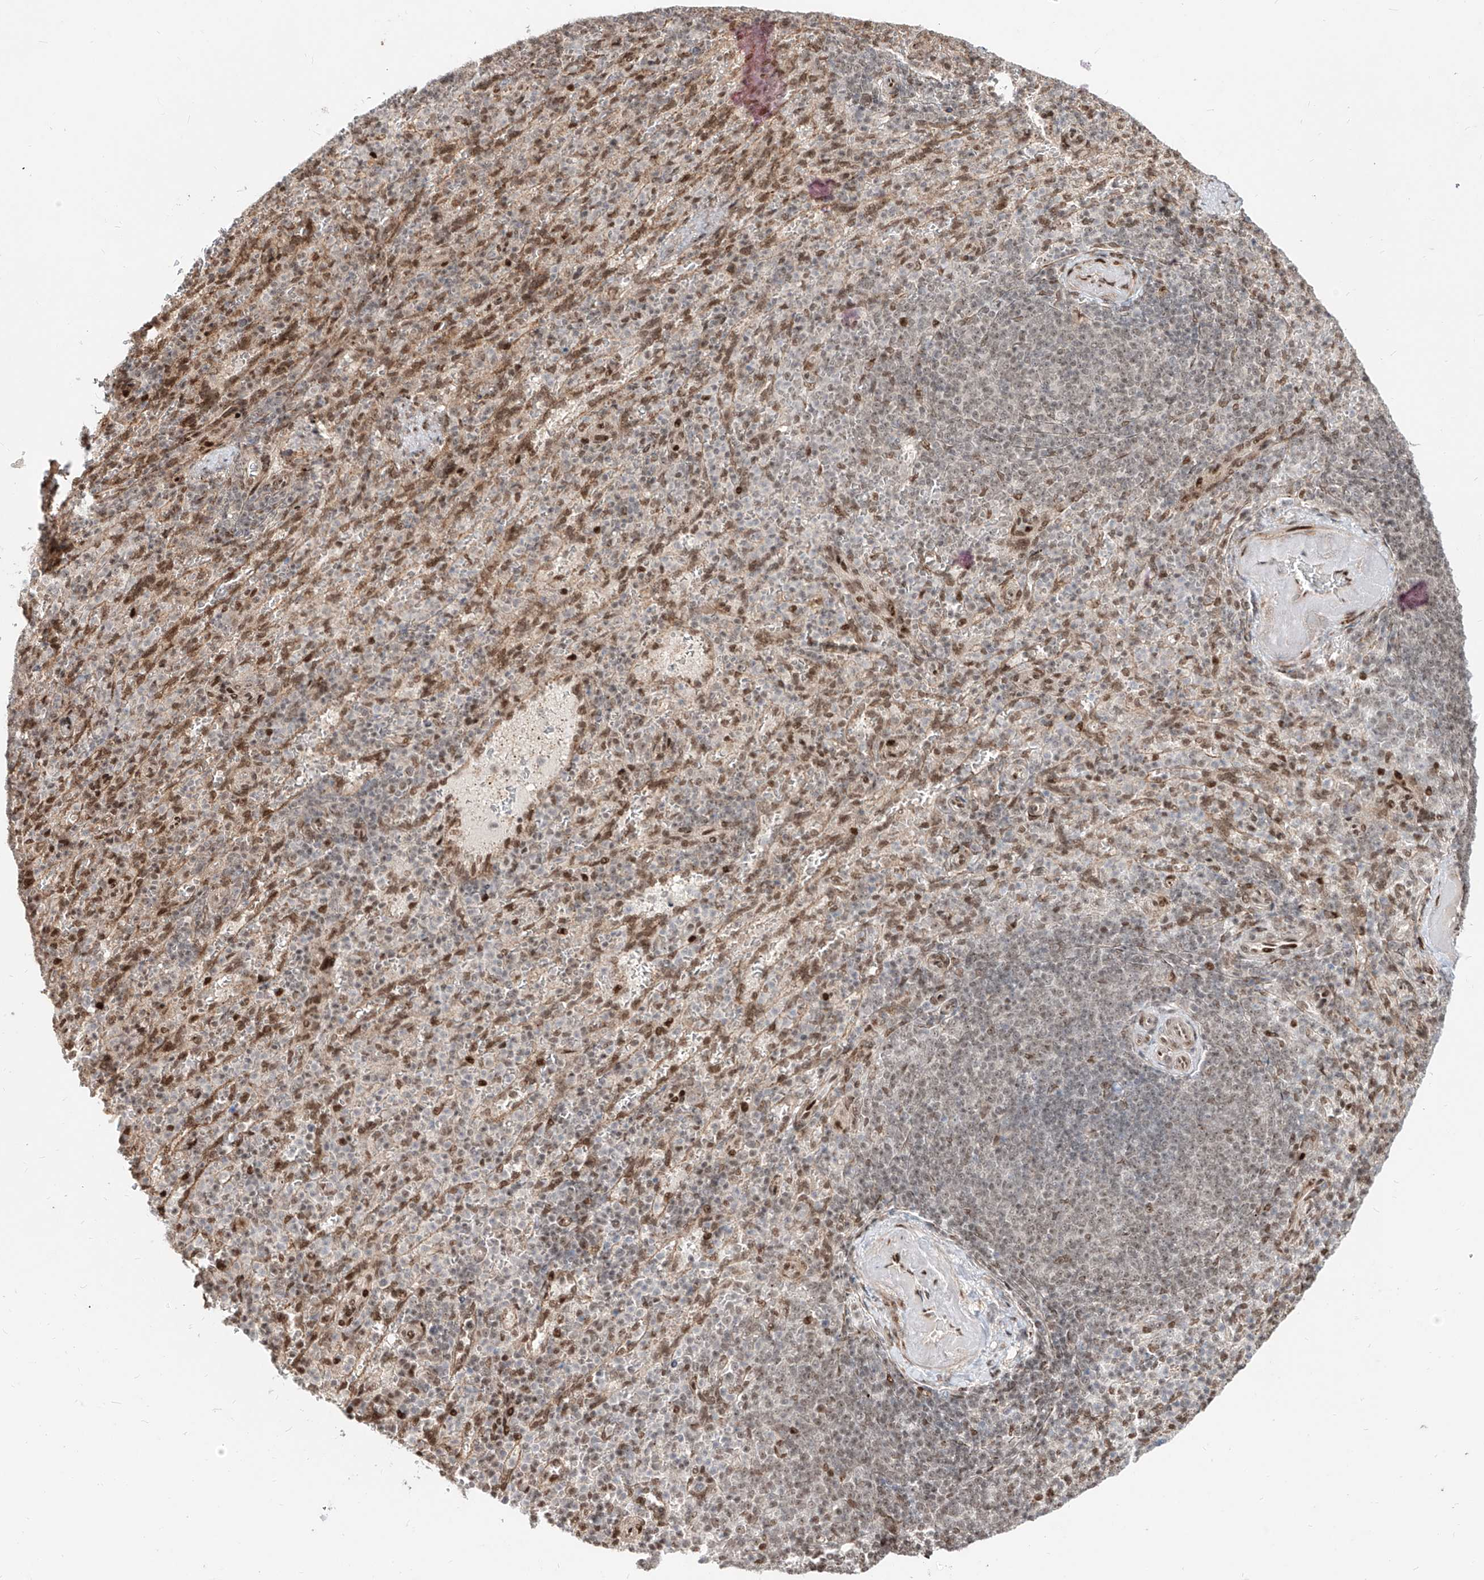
{"staining": {"intensity": "moderate", "quantity": "<25%", "location": "nuclear"}, "tissue": "spleen", "cell_type": "Cells in red pulp", "image_type": "normal", "snomed": [{"axis": "morphology", "description": "Normal tissue, NOS"}, {"axis": "topography", "description": "Spleen"}], "caption": "Immunohistochemistry (IHC) histopathology image of unremarkable spleen stained for a protein (brown), which exhibits low levels of moderate nuclear expression in about <25% of cells in red pulp.", "gene": "ZNF710", "patient": {"sex": "female", "age": 74}}